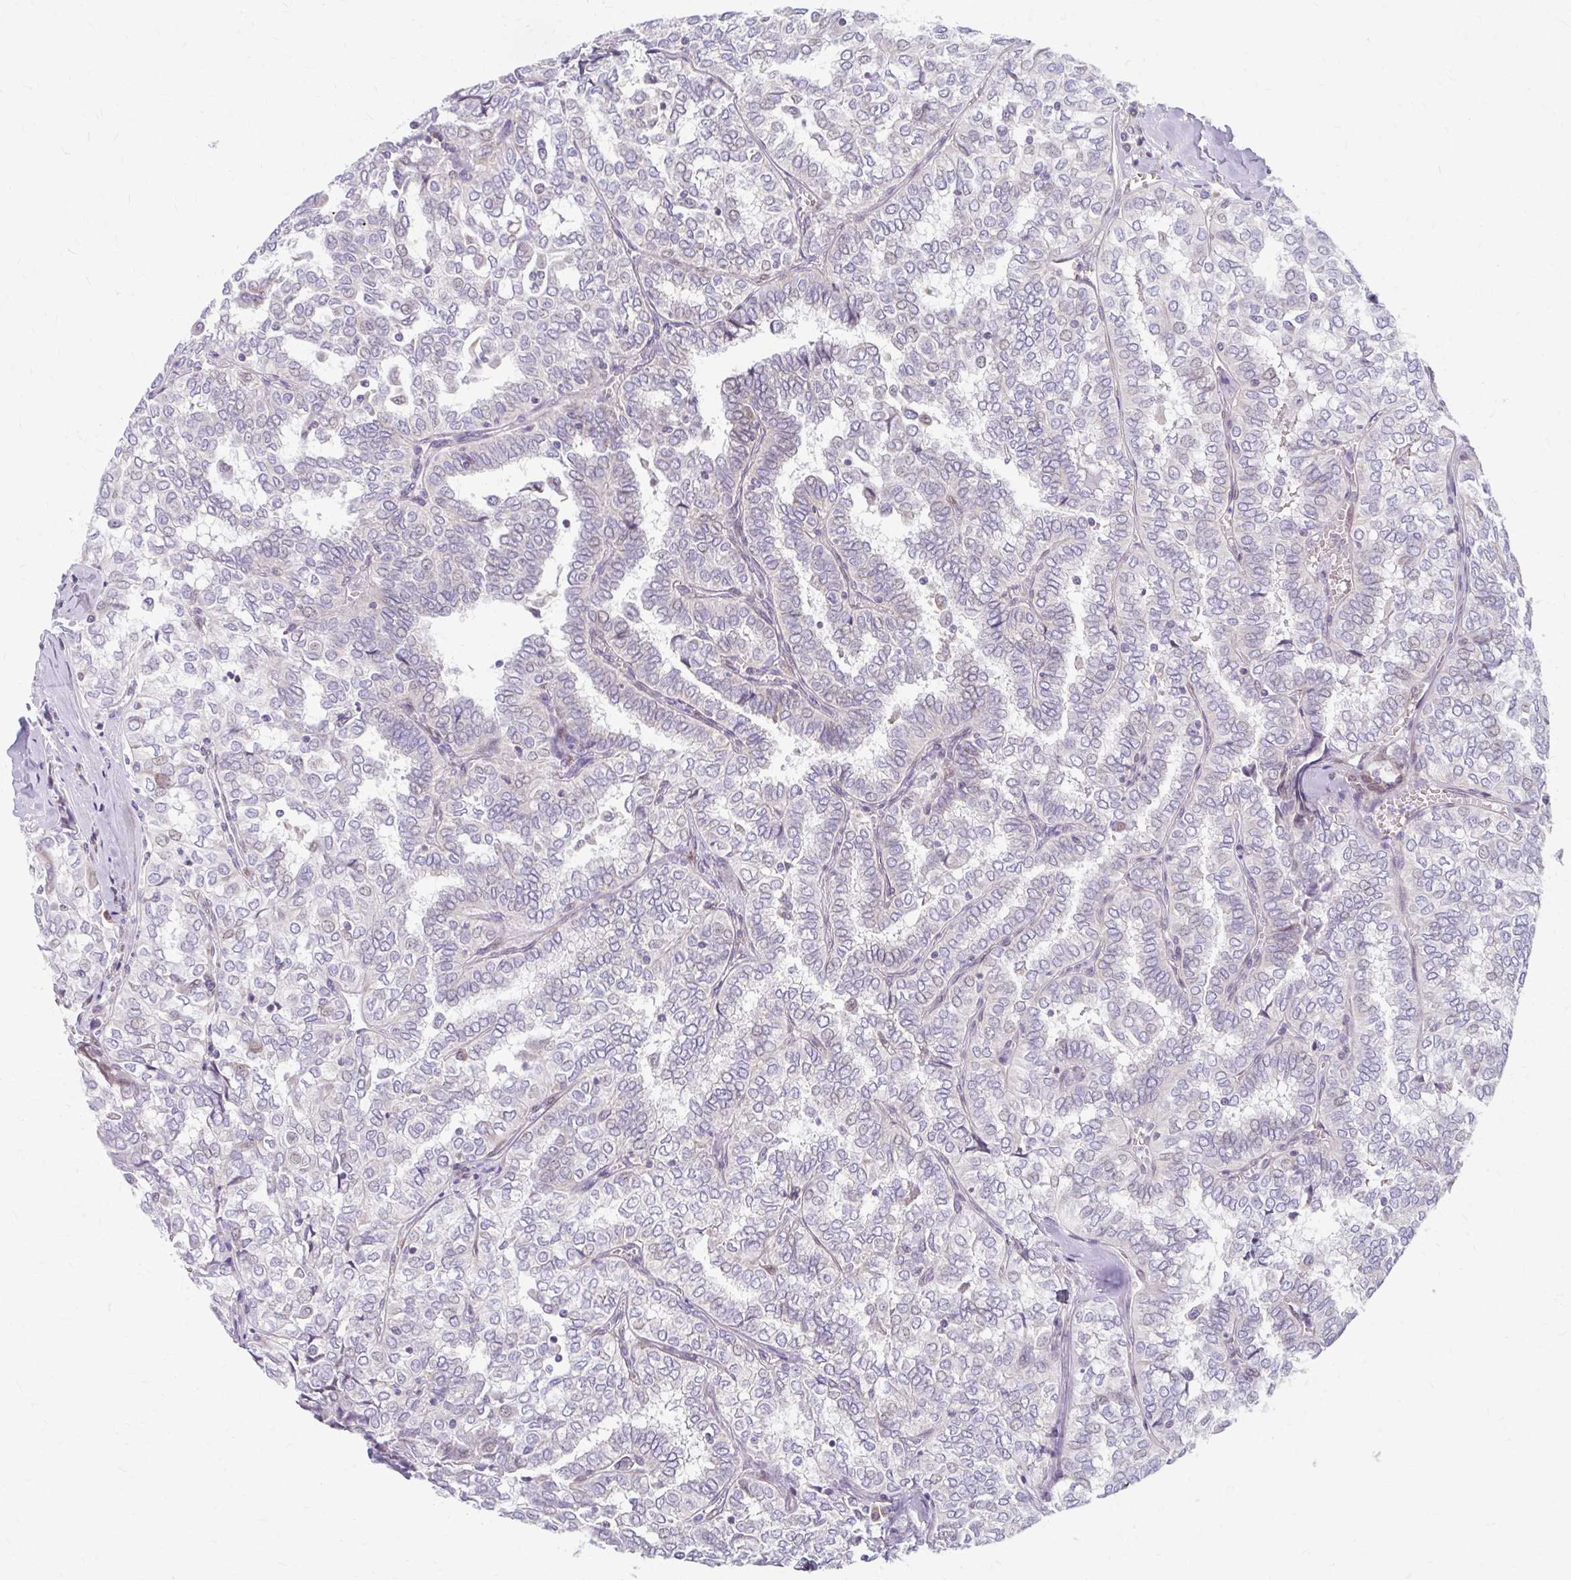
{"staining": {"intensity": "negative", "quantity": "none", "location": "none"}, "tissue": "thyroid cancer", "cell_type": "Tumor cells", "image_type": "cancer", "snomed": [{"axis": "morphology", "description": "Papillary adenocarcinoma, NOS"}, {"axis": "topography", "description": "Thyroid gland"}], "caption": "Image shows no protein expression in tumor cells of thyroid cancer tissue.", "gene": "BEAN1", "patient": {"sex": "female", "age": 30}}